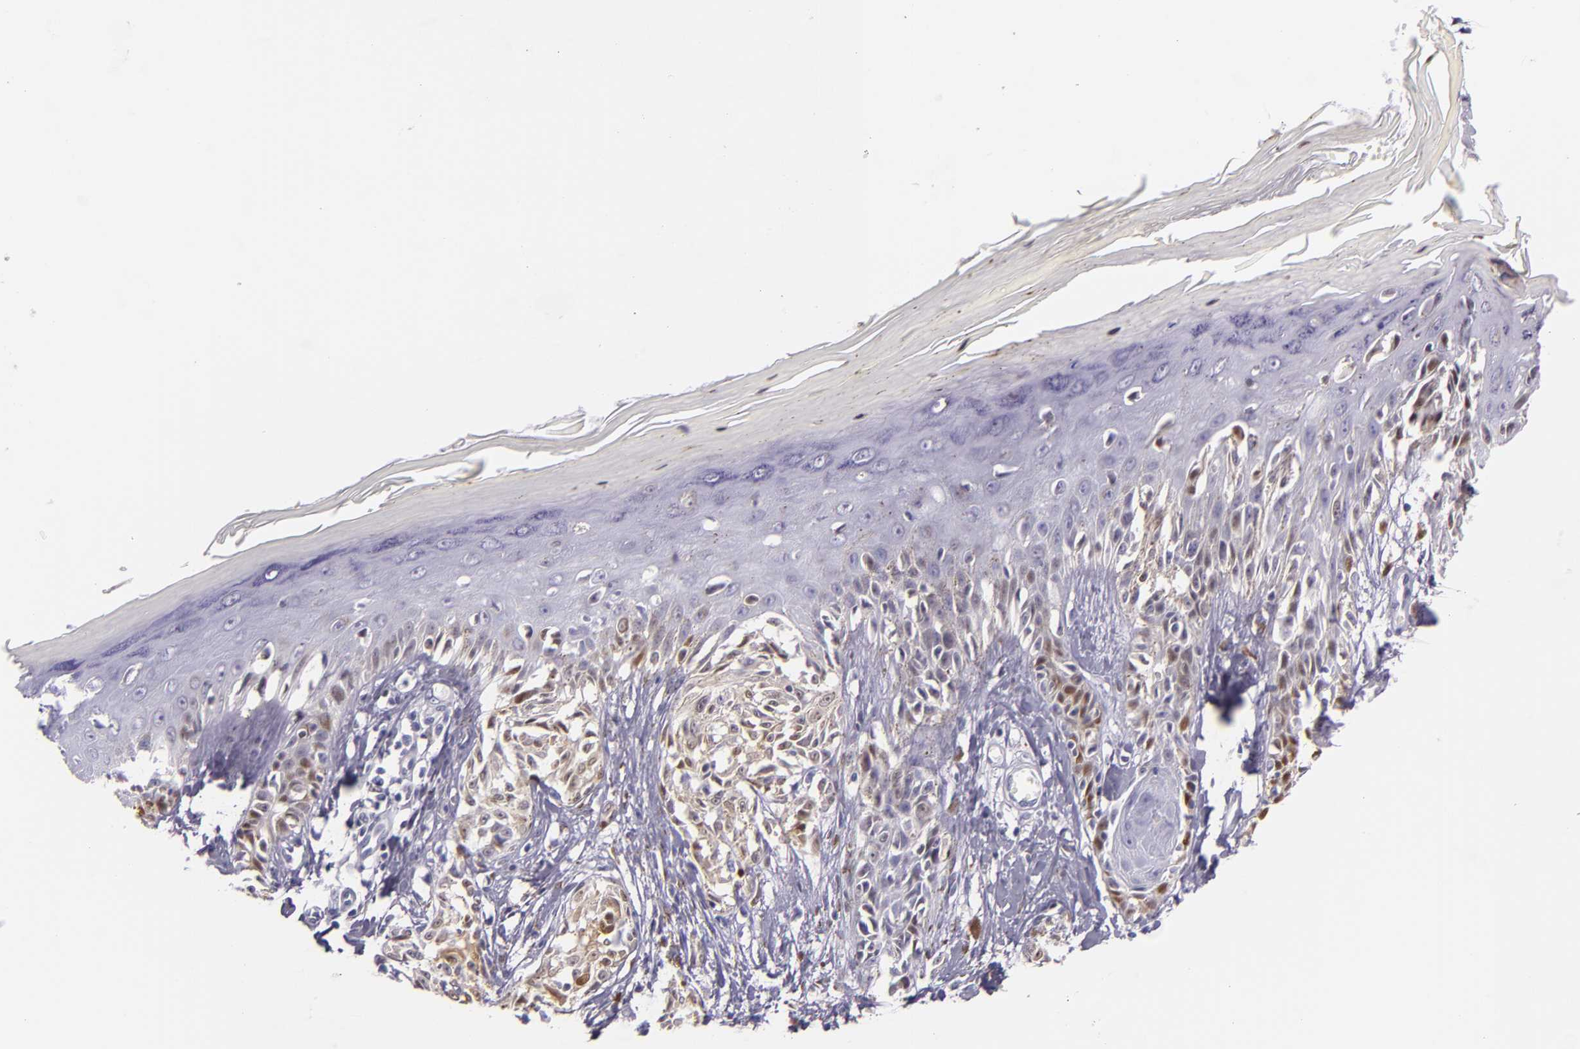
{"staining": {"intensity": "weak", "quantity": "25%-75%", "location": "nuclear"}, "tissue": "melanoma", "cell_type": "Tumor cells", "image_type": "cancer", "snomed": [{"axis": "morphology", "description": "Malignant melanoma, NOS"}, {"axis": "topography", "description": "Skin"}], "caption": "Tumor cells demonstrate low levels of weak nuclear staining in about 25%-75% of cells in malignant melanoma.", "gene": "MT1A", "patient": {"sex": "female", "age": 77}}